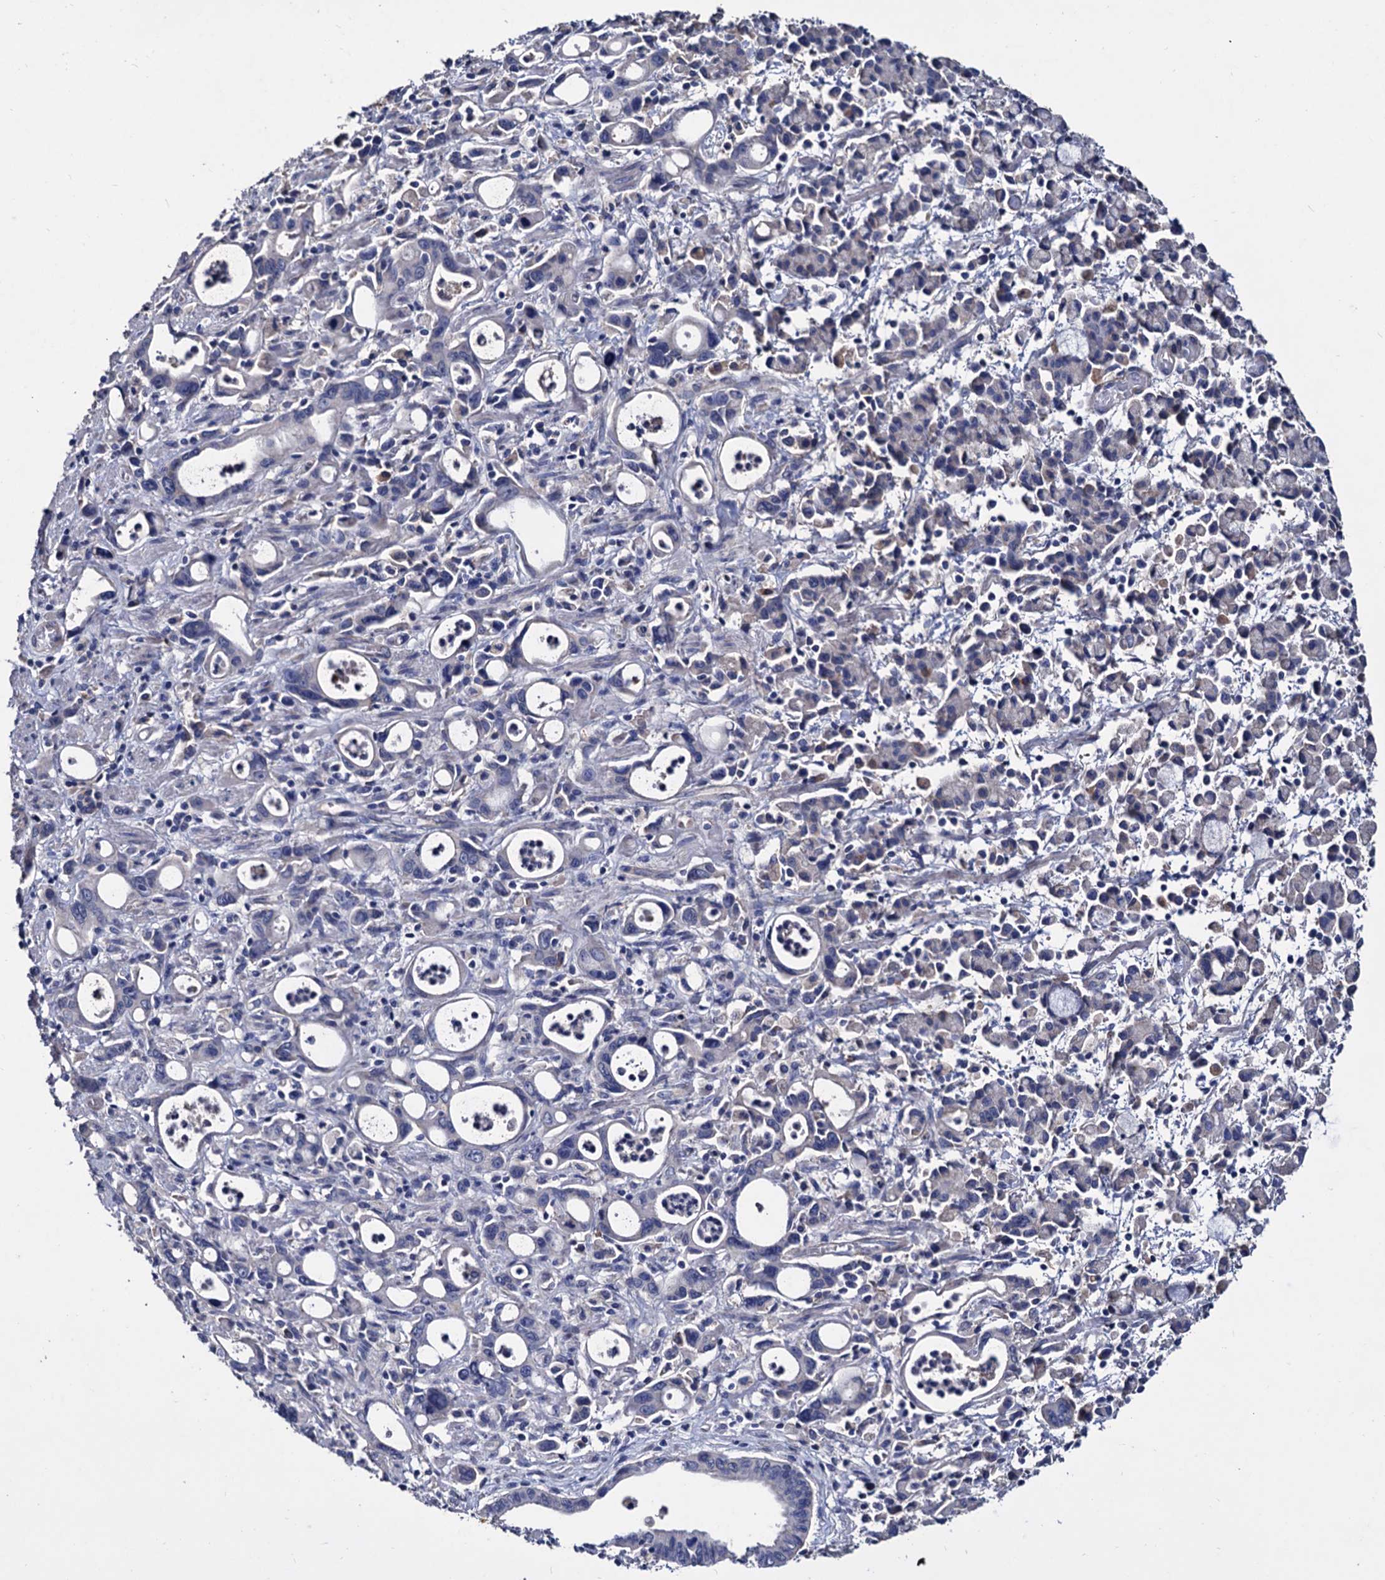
{"staining": {"intensity": "negative", "quantity": "none", "location": "none"}, "tissue": "stomach cancer", "cell_type": "Tumor cells", "image_type": "cancer", "snomed": [{"axis": "morphology", "description": "Adenocarcinoma, NOS"}, {"axis": "topography", "description": "Stomach, lower"}], "caption": "A photomicrograph of human adenocarcinoma (stomach) is negative for staining in tumor cells.", "gene": "NPAS4", "patient": {"sex": "female", "age": 43}}